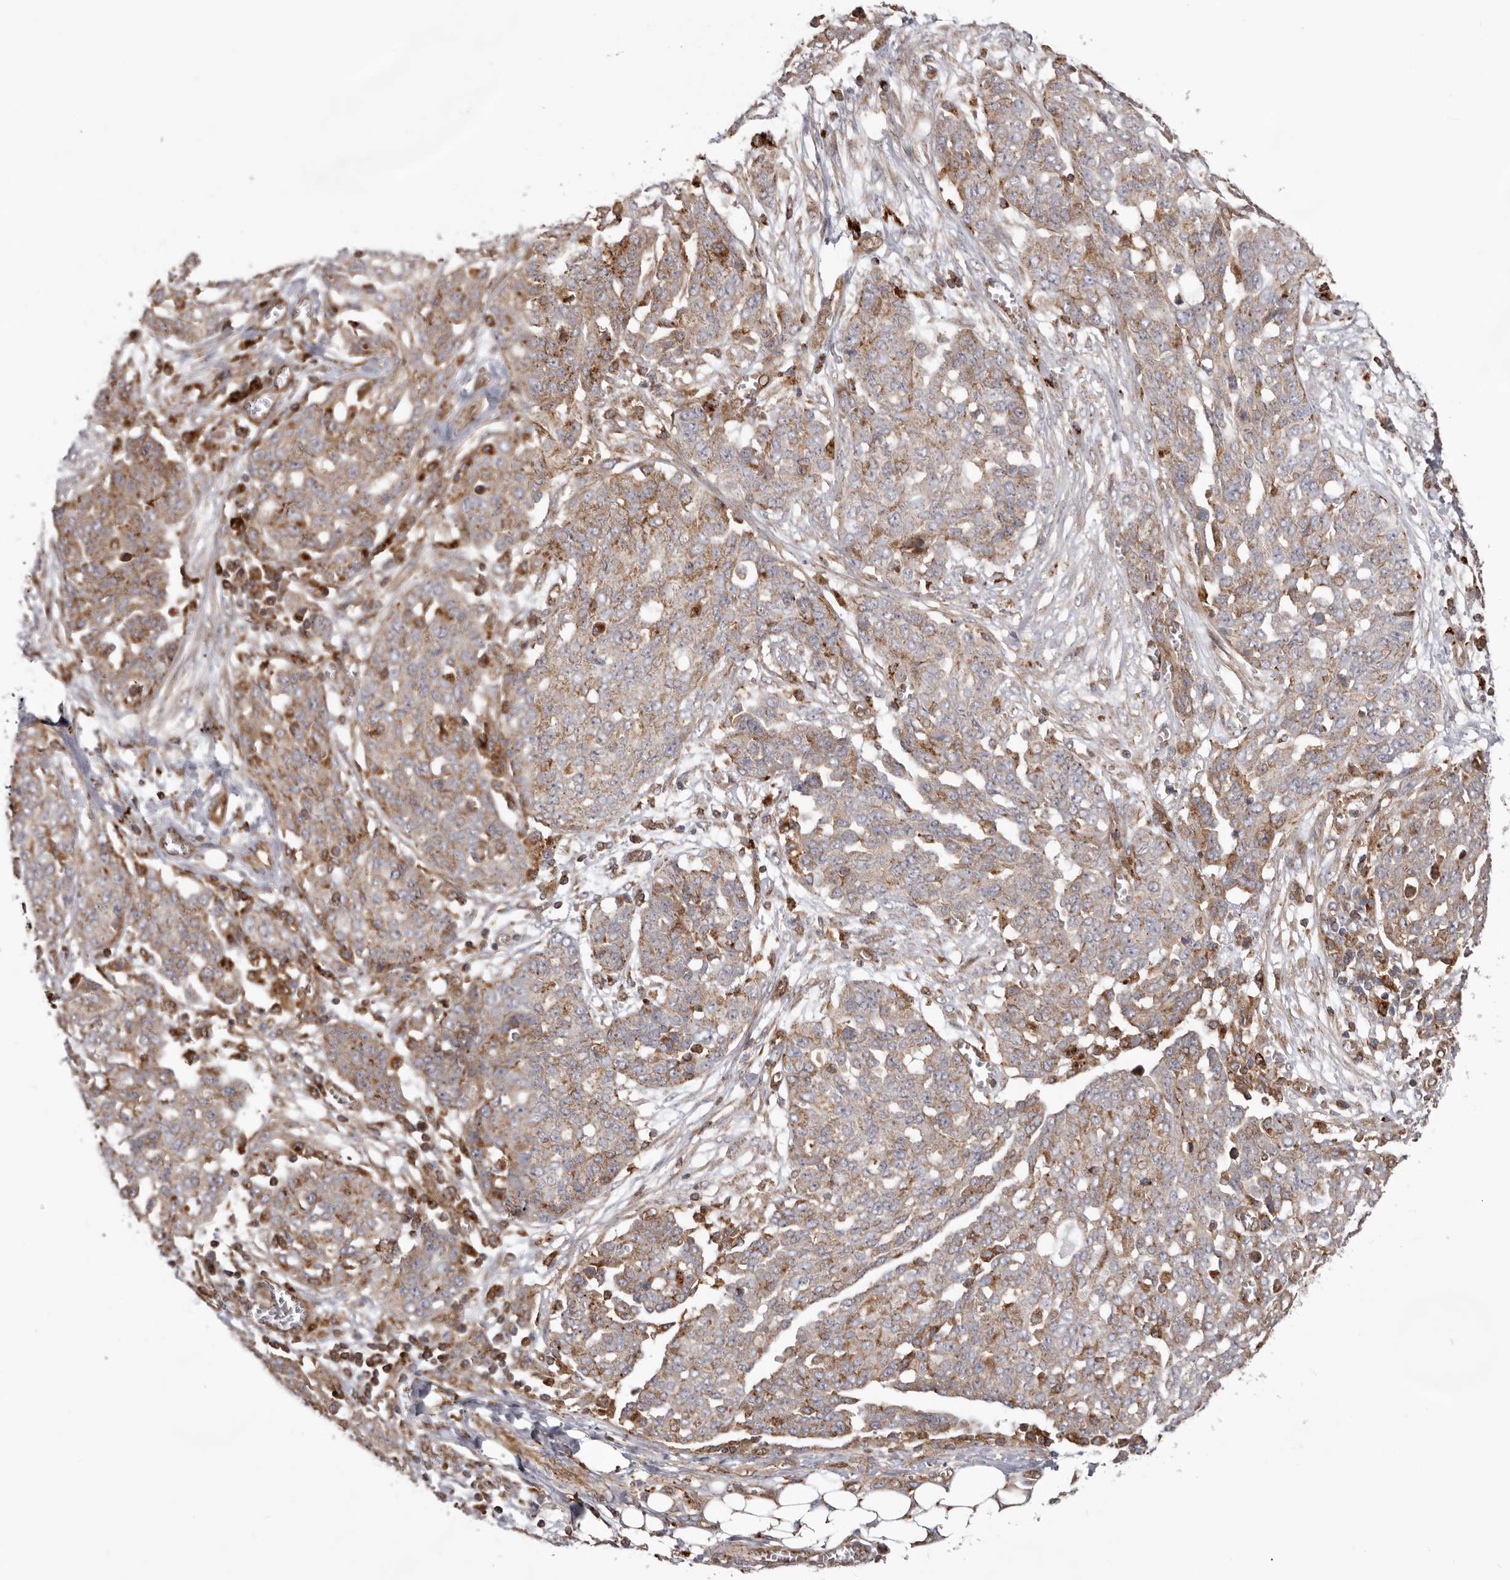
{"staining": {"intensity": "weak", "quantity": ">75%", "location": "cytoplasmic/membranous"}, "tissue": "ovarian cancer", "cell_type": "Tumor cells", "image_type": "cancer", "snomed": [{"axis": "morphology", "description": "Cystadenocarcinoma, serous, NOS"}, {"axis": "topography", "description": "Soft tissue"}, {"axis": "topography", "description": "Ovary"}], "caption": "The micrograph displays immunohistochemical staining of ovarian serous cystadenocarcinoma. There is weak cytoplasmic/membranous expression is identified in approximately >75% of tumor cells.", "gene": "NUP43", "patient": {"sex": "female", "age": 57}}